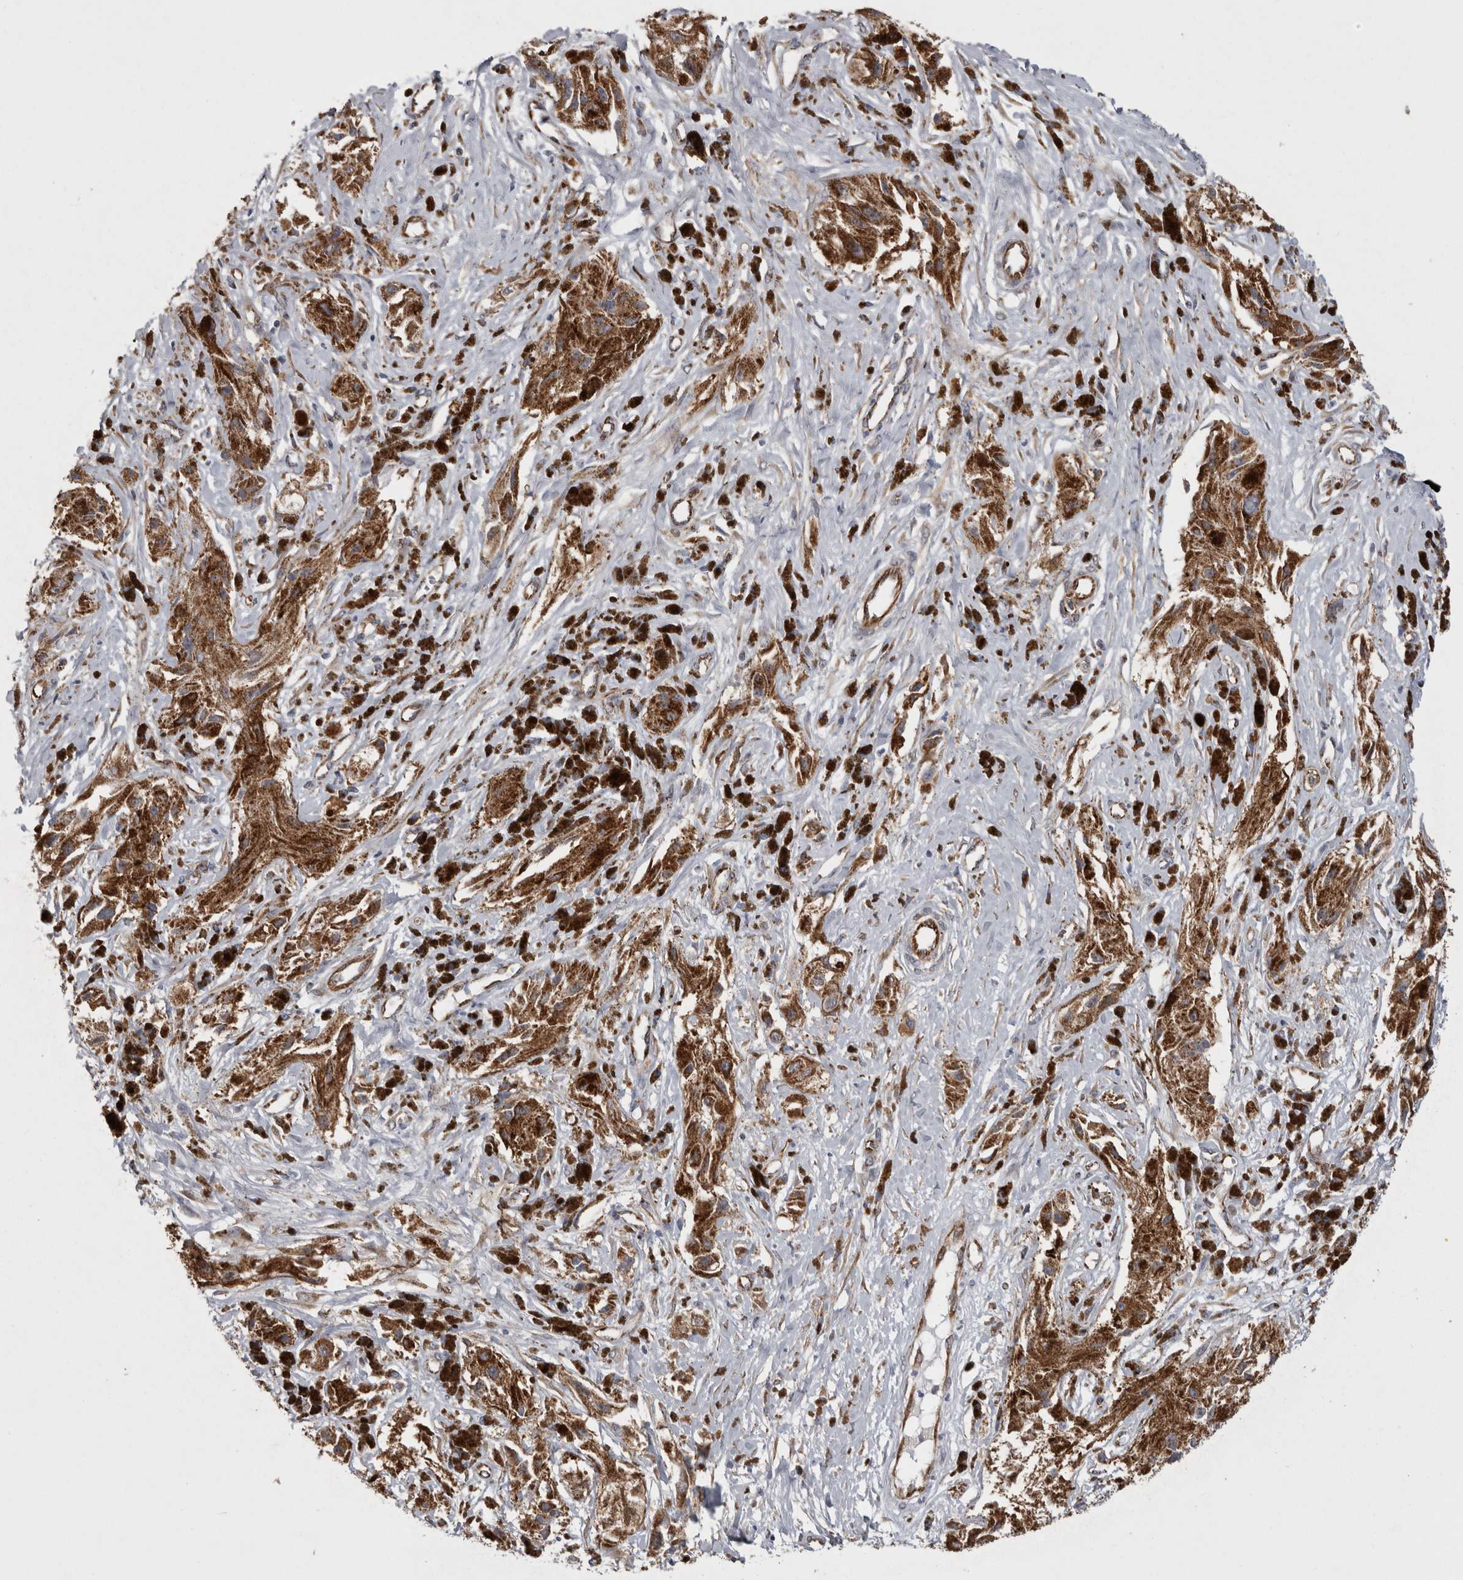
{"staining": {"intensity": "moderate", "quantity": ">75%", "location": "cytoplasmic/membranous"}, "tissue": "melanoma", "cell_type": "Tumor cells", "image_type": "cancer", "snomed": [{"axis": "morphology", "description": "Malignant melanoma, NOS"}, {"axis": "topography", "description": "Skin"}], "caption": "Immunohistochemistry (DAB (3,3'-diaminobenzidine)) staining of malignant melanoma exhibits moderate cytoplasmic/membranous protein staining in about >75% of tumor cells.", "gene": "ACOT7", "patient": {"sex": "male", "age": 88}}